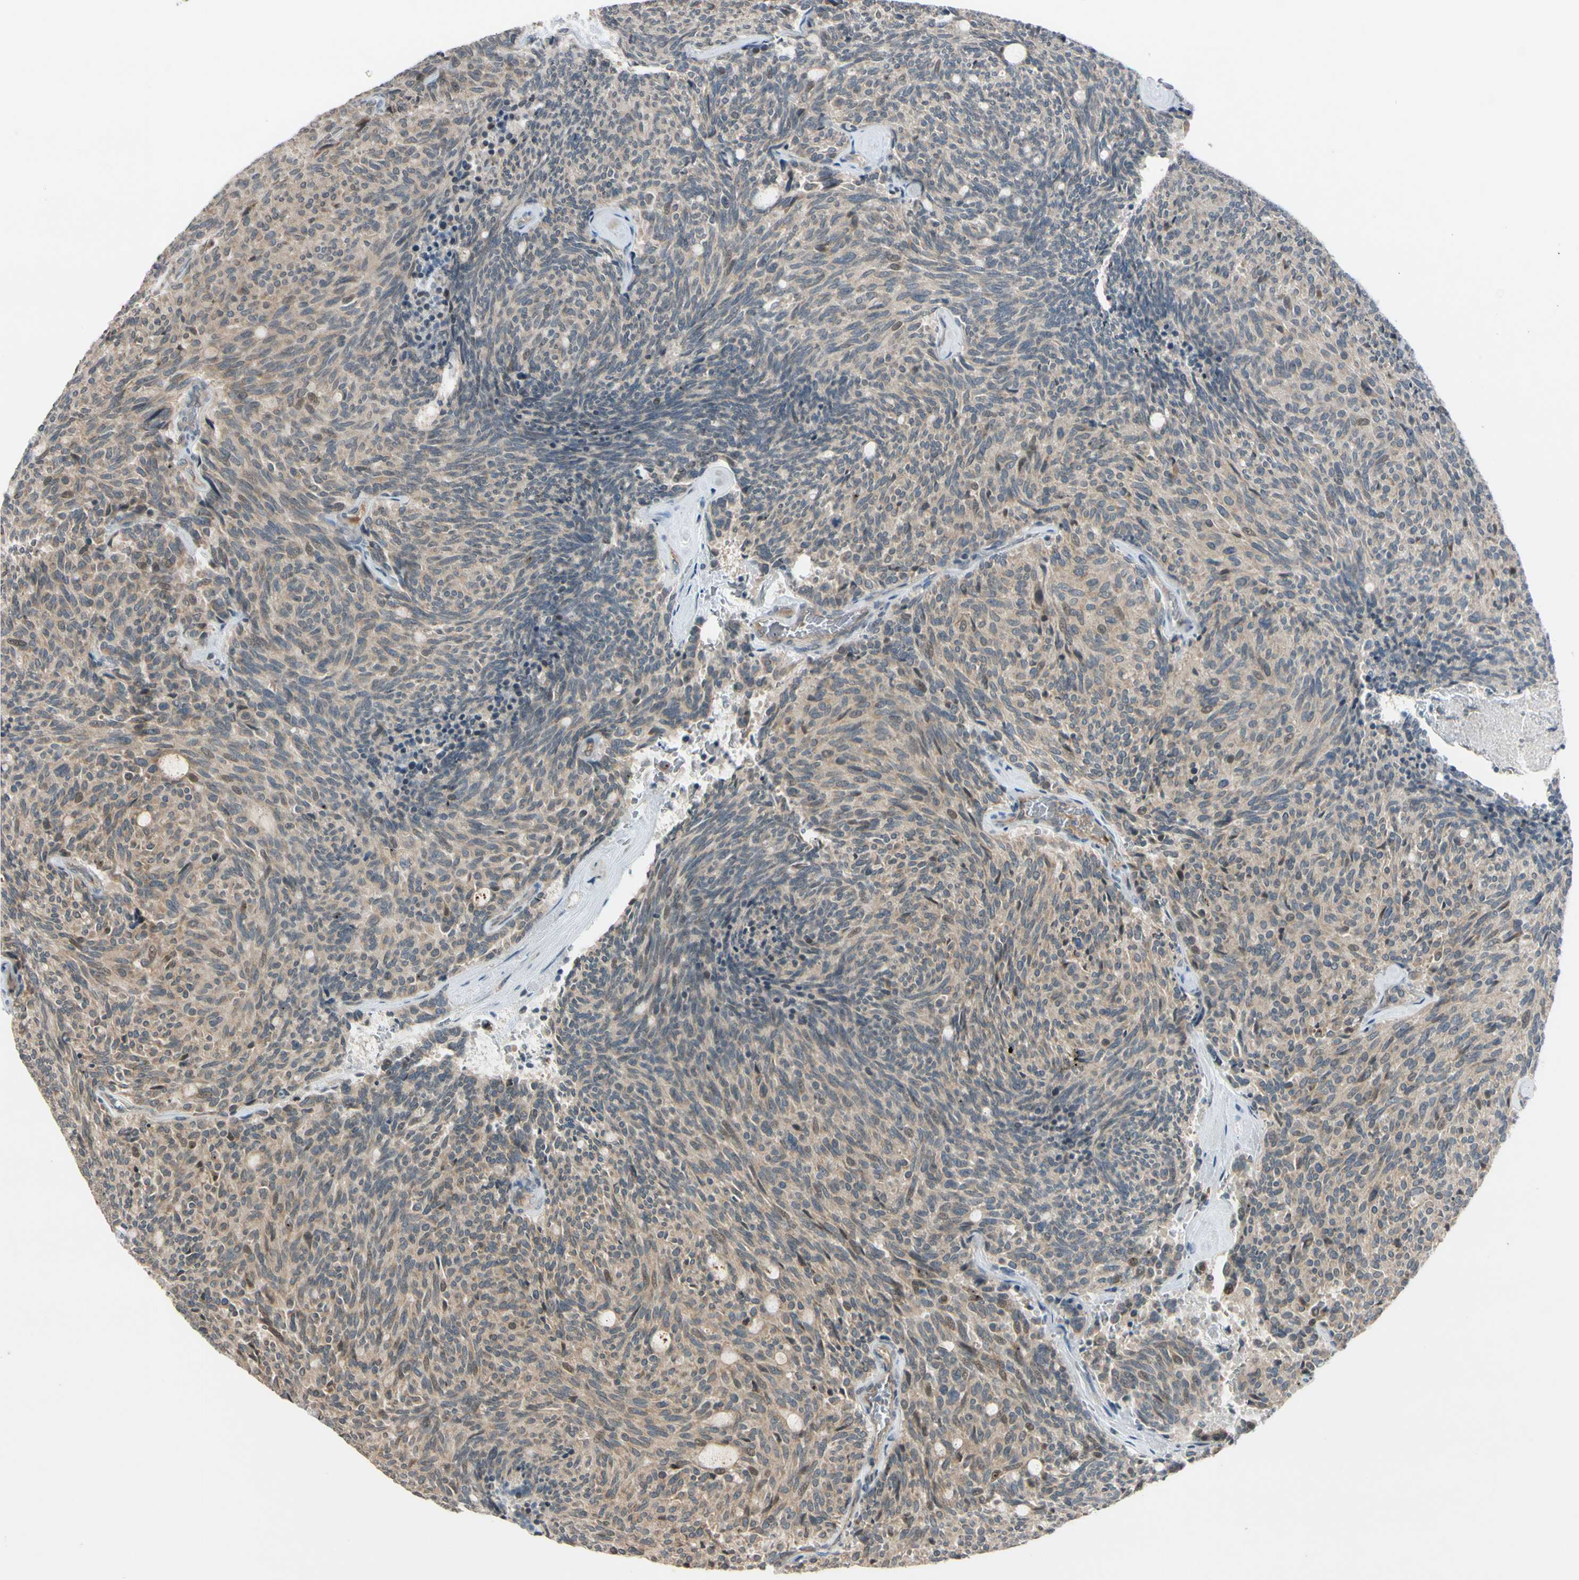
{"staining": {"intensity": "weak", "quantity": ">75%", "location": "cytoplasmic/membranous"}, "tissue": "carcinoid", "cell_type": "Tumor cells", "image_type": "cancer", "snomed": [{"axis": "morphology", "description": "Carcinoid, malignant, NOS"}, {"axis": "topography", "description": "Pancreas"}], "caption": "A micrograph of malignant carcinoid stained for a protein reveals weak cytoplasmic/membranous brown staining in tumor cells.", "gene": "FGF10", "patient": {"sex": "female", "age": 54}}